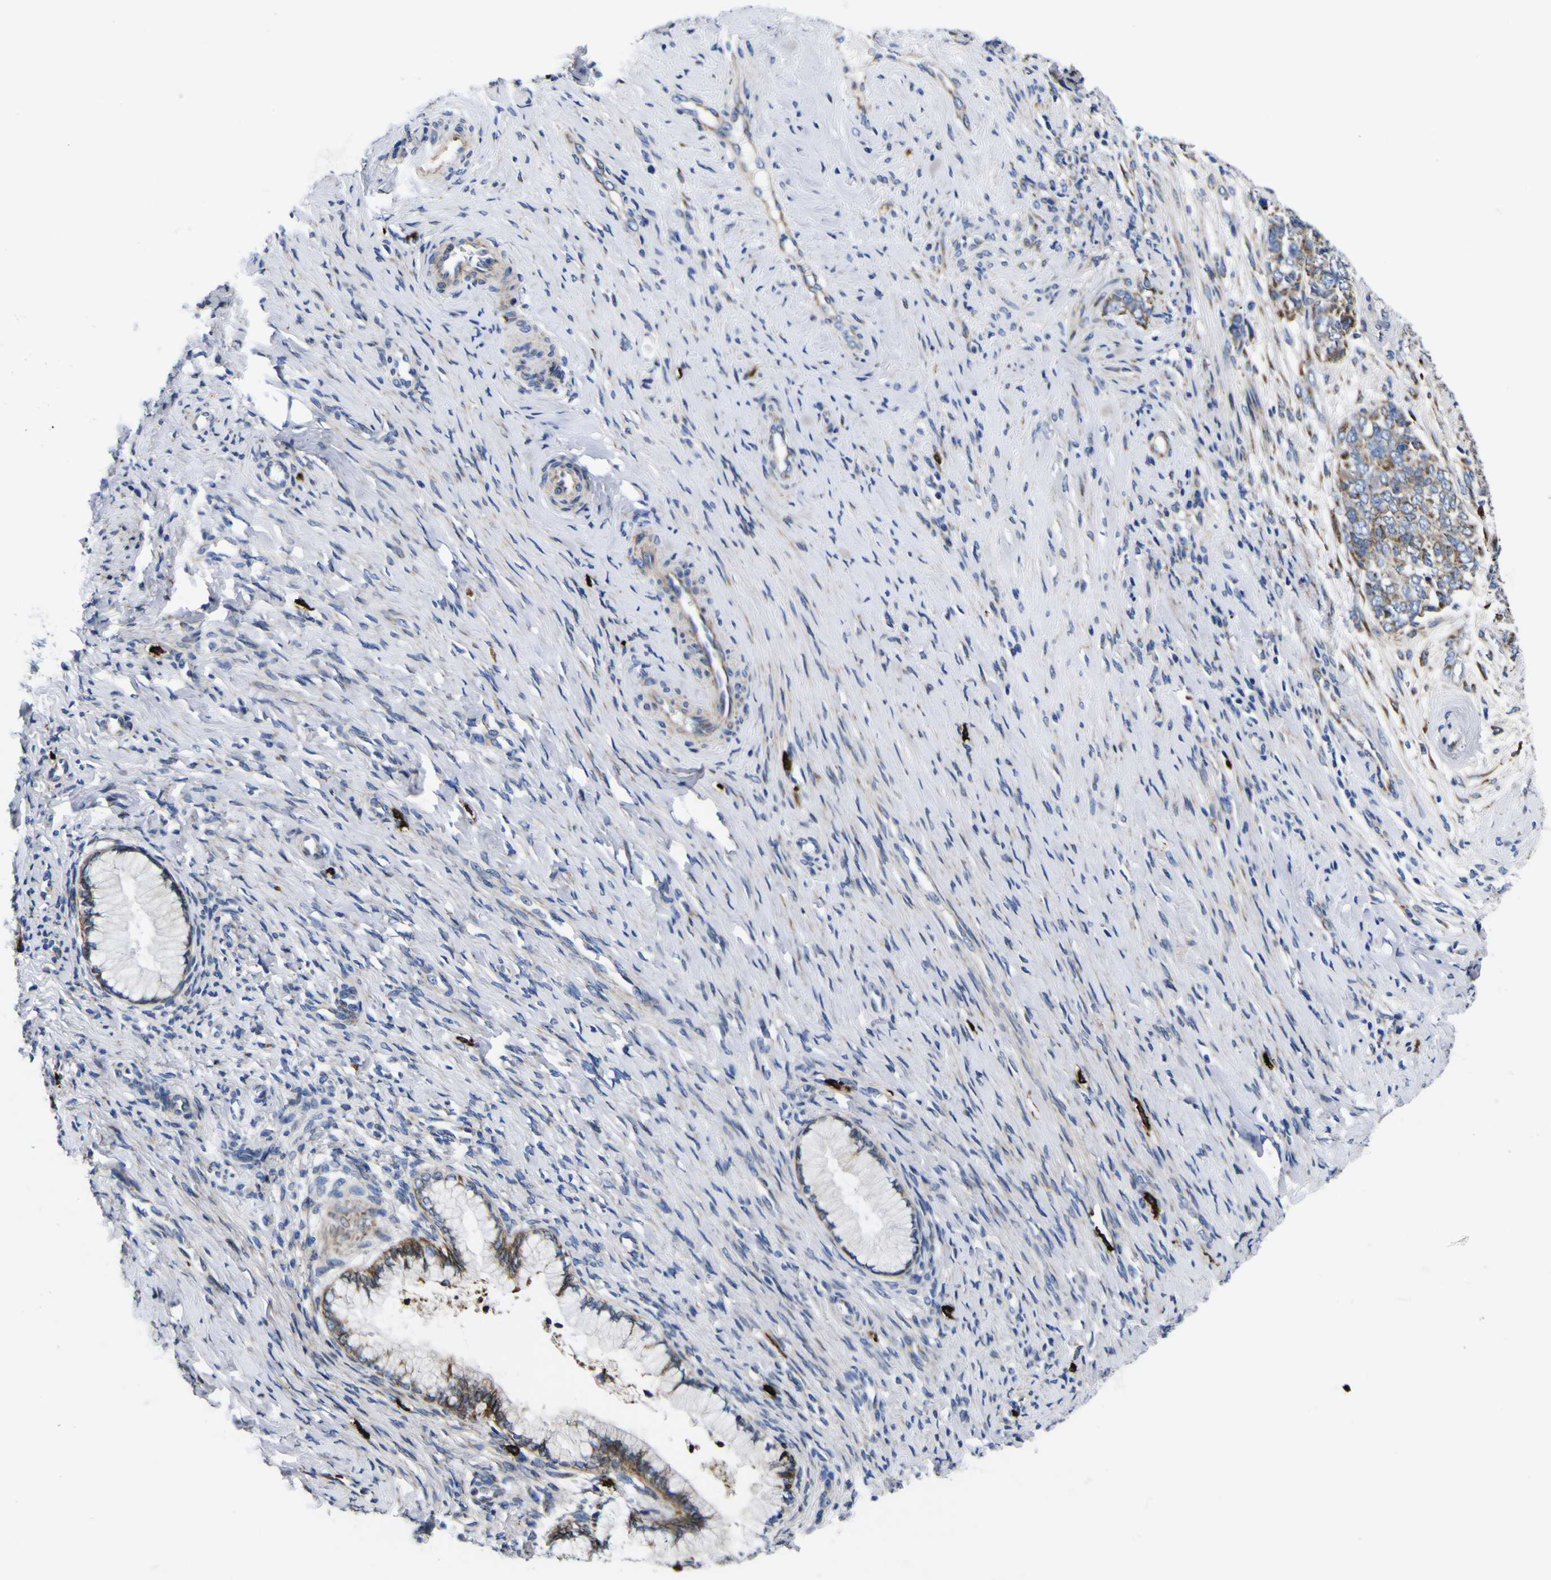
{"staining": {"intensity": "moderate", "quantity": "25%-75%", "location": "cytoplasmic/membranous"}, "tissue": "cervical cancer", "cell_type": "Tumor cells", "image_type": "cancer", "snomed": [{"axis": "morphology", "description": "Squamous cell carcinoma, NOS"}, {"axis": "topography", "description": "Cervix"}], "caption": "Cervical squamous cell carcinoma was stained to show a protein in brown. There is medium levels of moderate cytoplasmic/membranous positivity in about 25%-75% of tumor cells.", "gene": "SCD", "patient": {"sex": "female", "age": 63}}